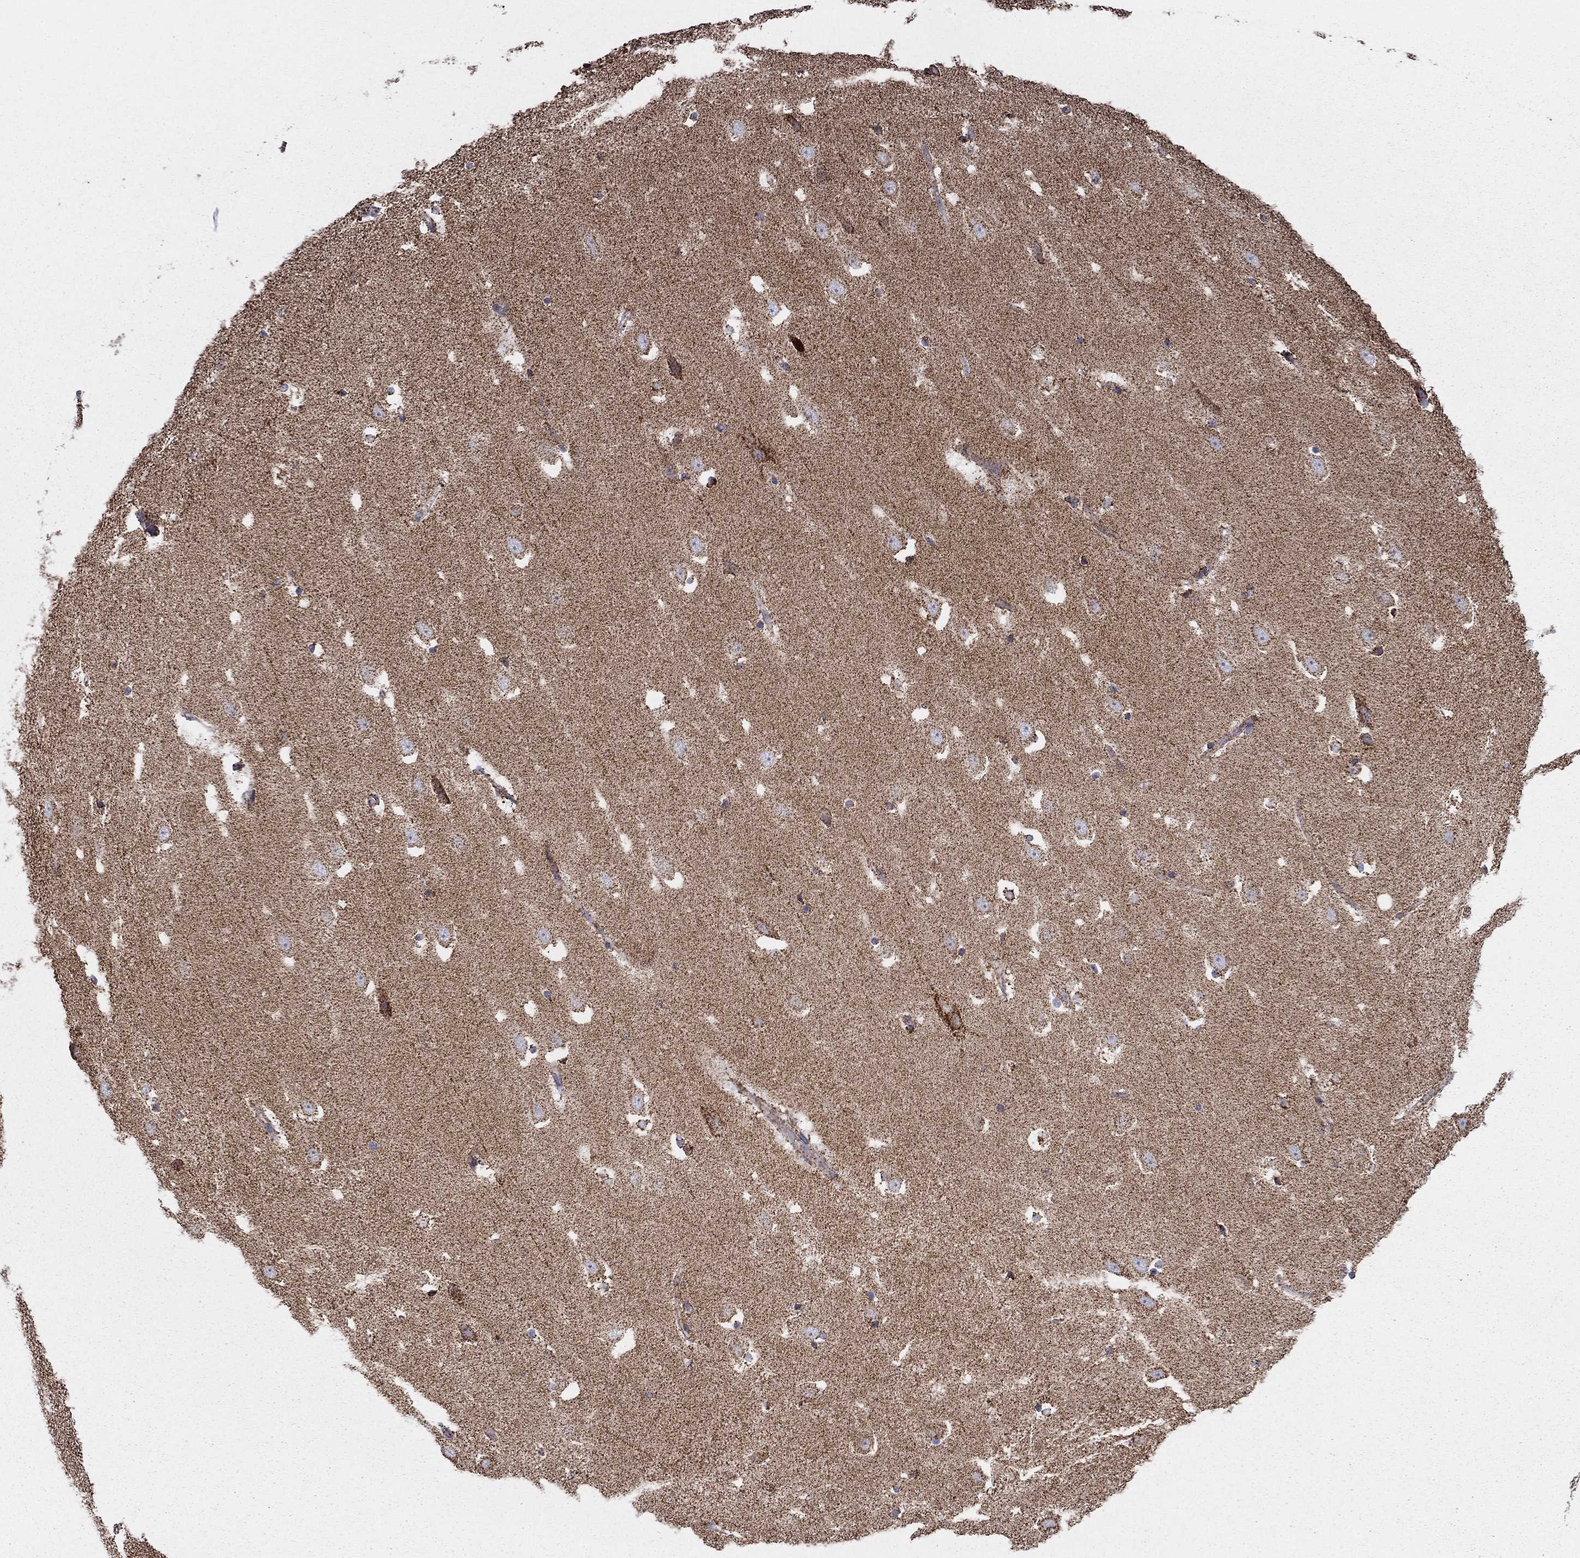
{"staining": {"intensity": "strong", "quantity": "<25%", "location": "cytoplasmic/membranous"}, "tissue": "hippocampus", "cell_type": "Glial cells", "image_type": "normal", "snomed": [{"axis": "morphology", "description": "Normal tissue, NOS"}, {"axis": "topography", "description": "Hippocampus"}], "caption": "About <25% of glial cells in unremarkable hippocampus exhibit strong cytoplasmic/membranous protein expression as visualized by brown immunohistochemical staining.", "gene": "NDUFV1", "patient": {"sex": "male", "age": 49}}